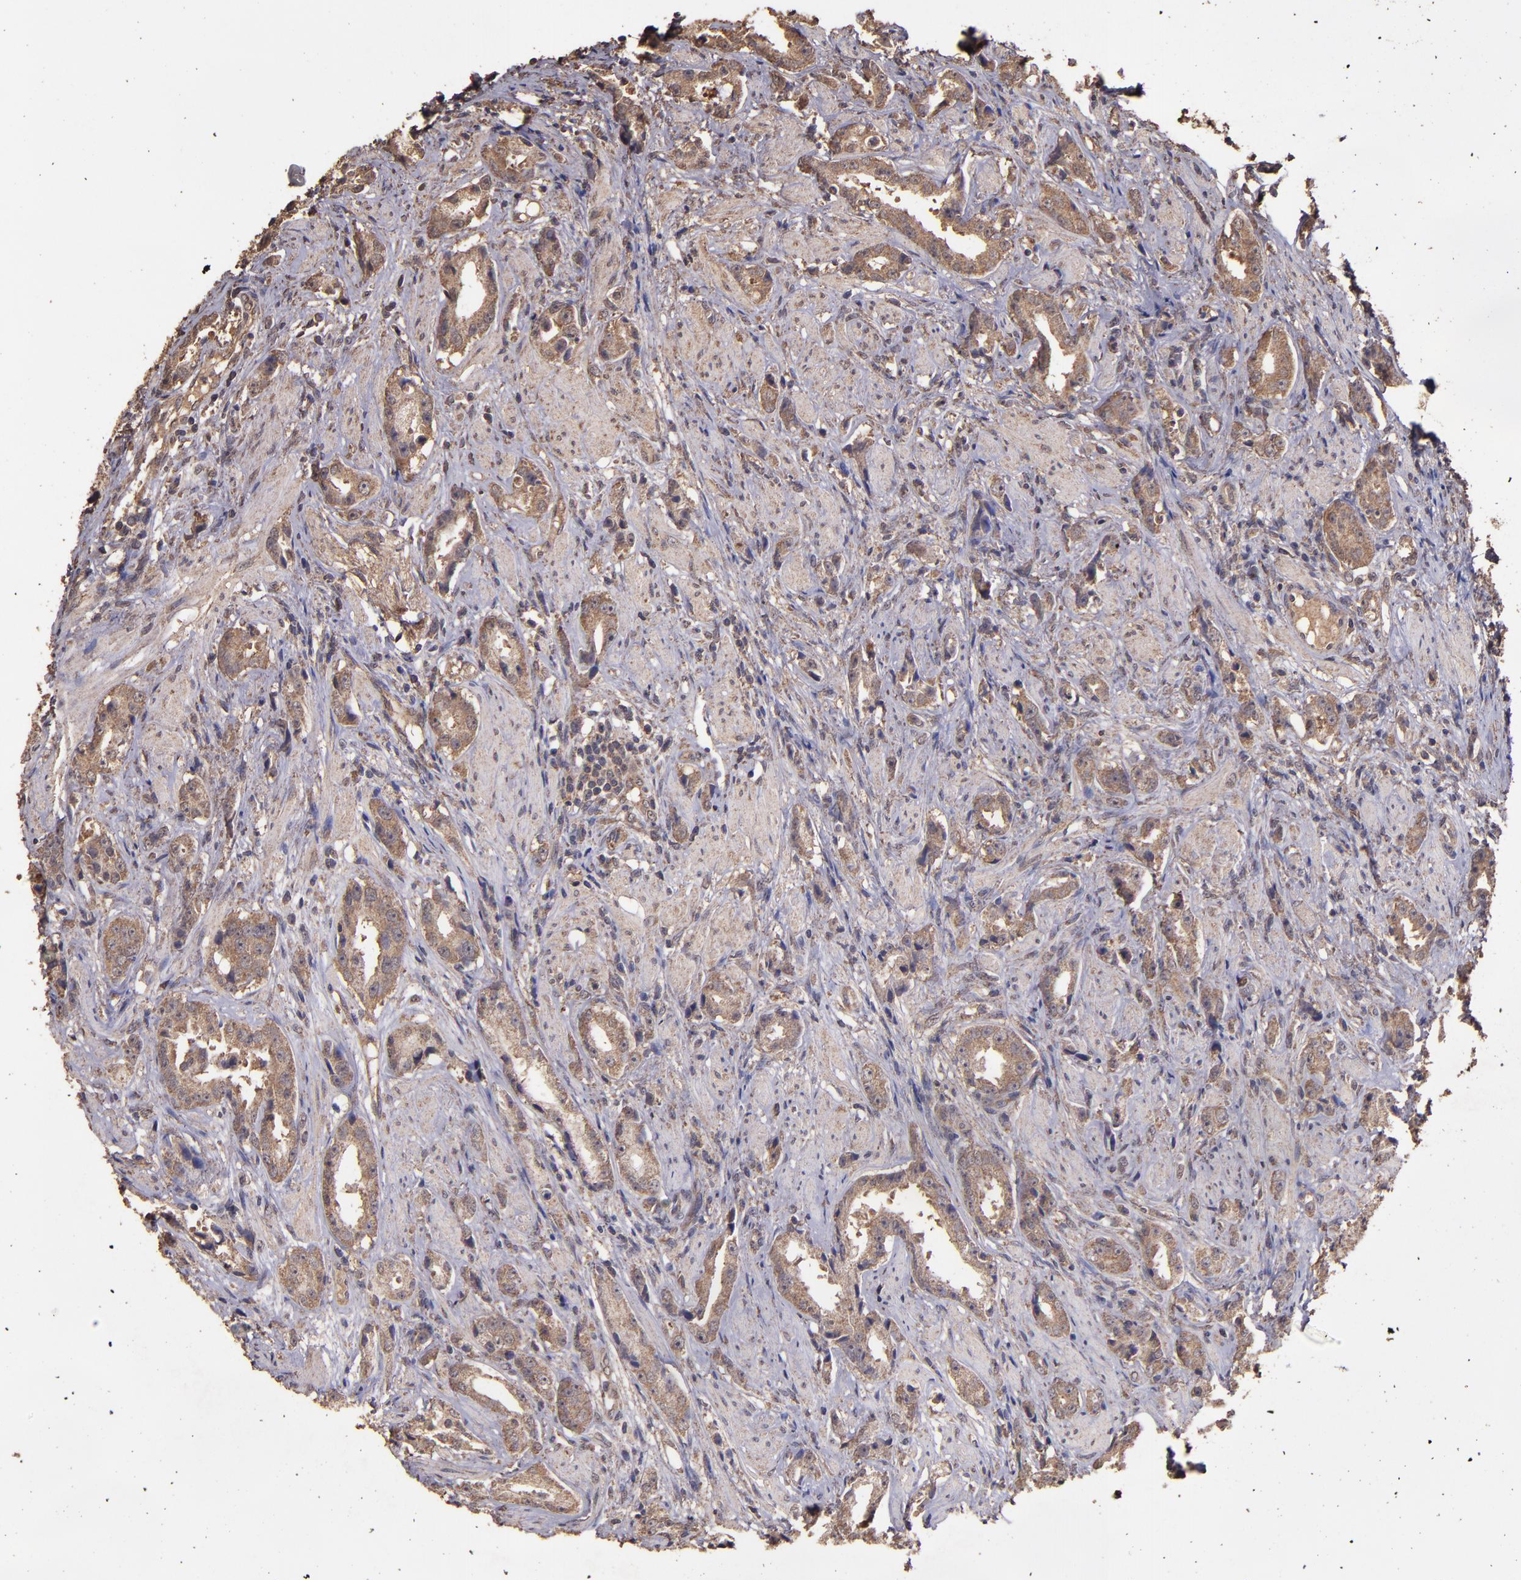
{"staining": {"intensity": "moderate", "quantity": ">75%", "location": "cytoplasmic/membranous"}, "tissue": "prostate cancer", "cell_type": "Tumor cells", "image_type": "cancer", "snomed": [{"axis": "morphology", "description": "Adenocarcinoma, Medium grade"}, {"axis": "topography", "description": "Prostate"}], "caption": "Medium-grade adenocarcinoma (prostate) stained with a brown dye shows moderate cytoplasmic/membranous positive positivity in approximately >75% of tumor cells.", "gene": "HECTD1", "patient": {"sex": "male", "age": 53}}